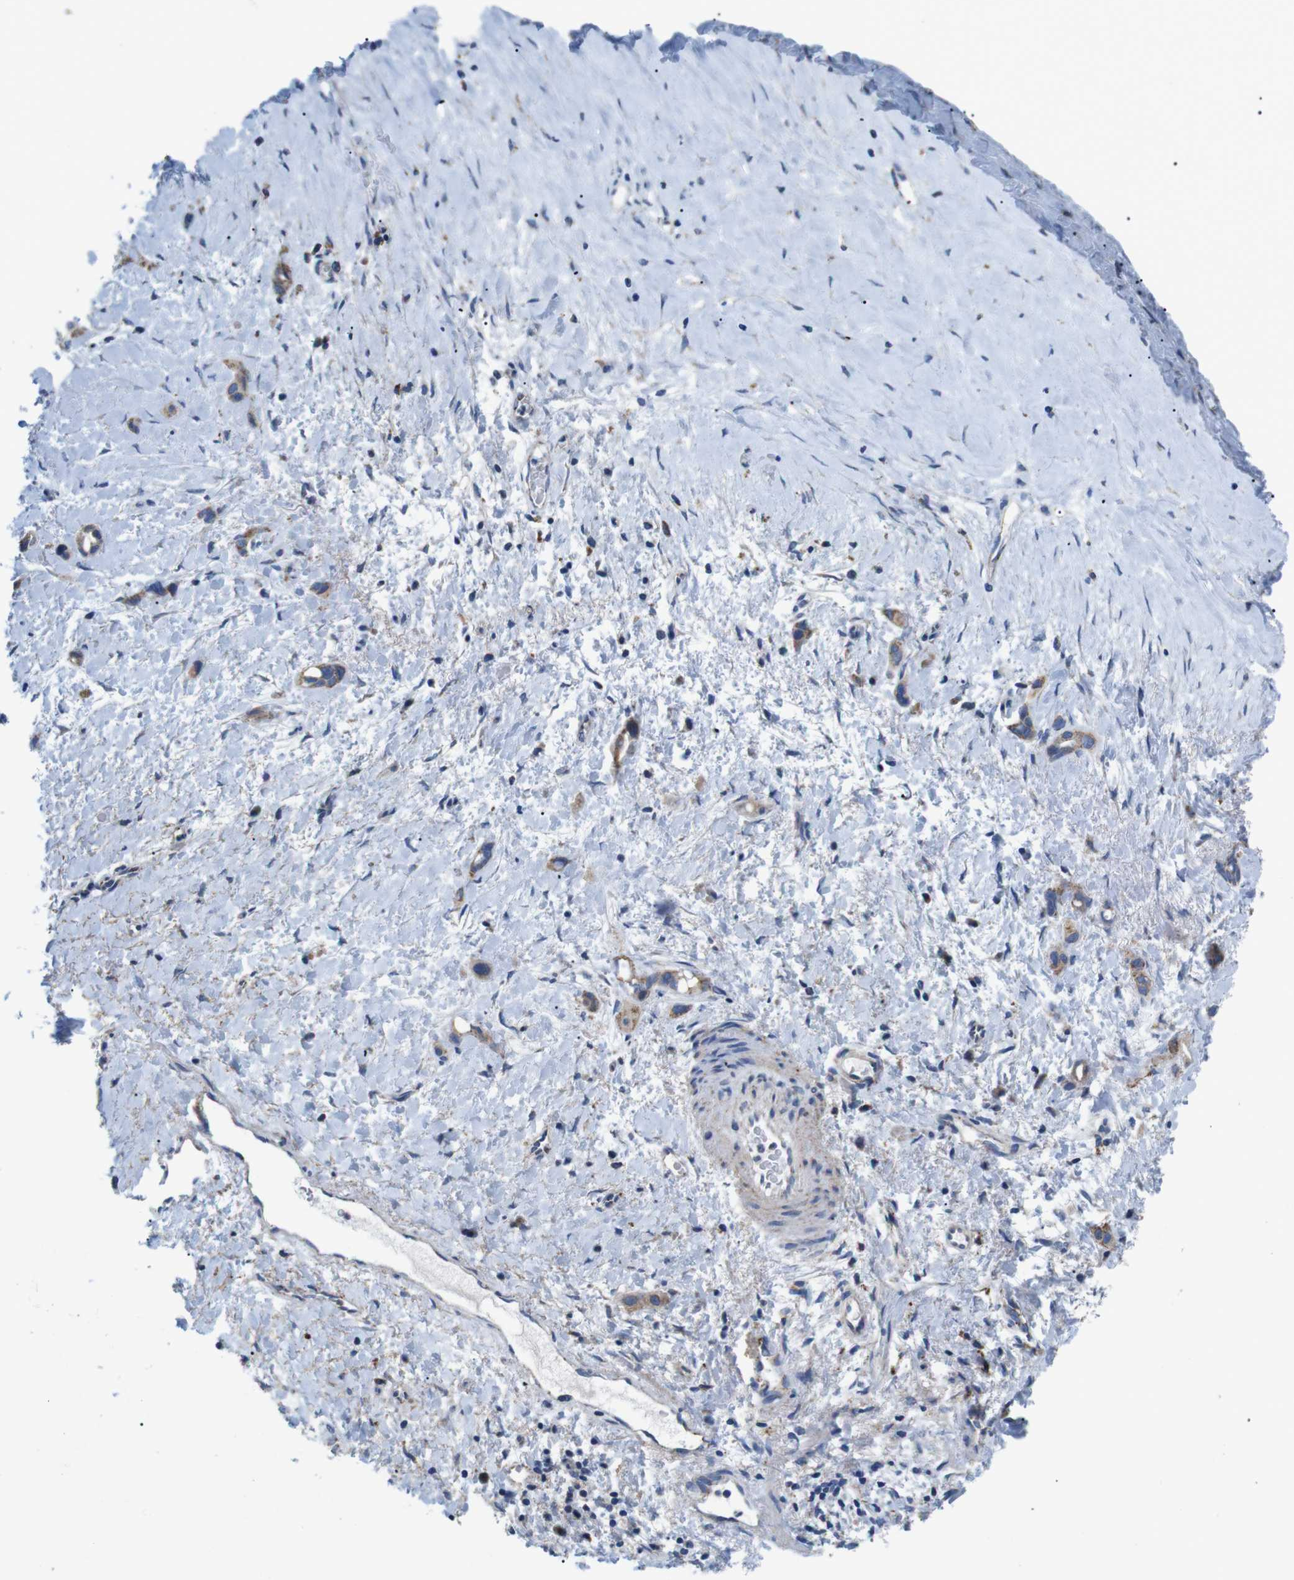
{"staining": {"intensity": "moderate", "quantity": ">75%", "location": "cytoplasmic/membranous"}, "tissue": "liver cancer", "cell_type": "Tumor cells", "image_type": "cancer", "snomed": [{"axis": "morphology", "description": "Cholangiocarcinoma"}, {"axis": "topography", "description": "Liver"}], "caption": "IHC (DAB (3,3'-diaminobenzidine)) staining of human liver cholangiocarcinoma reveals moderate cytoplasmic/membranous protein staining in approximately >75% of tumor cells.", "gene": "F2RL1", "patient": {"sex": "female", "age": 65}}